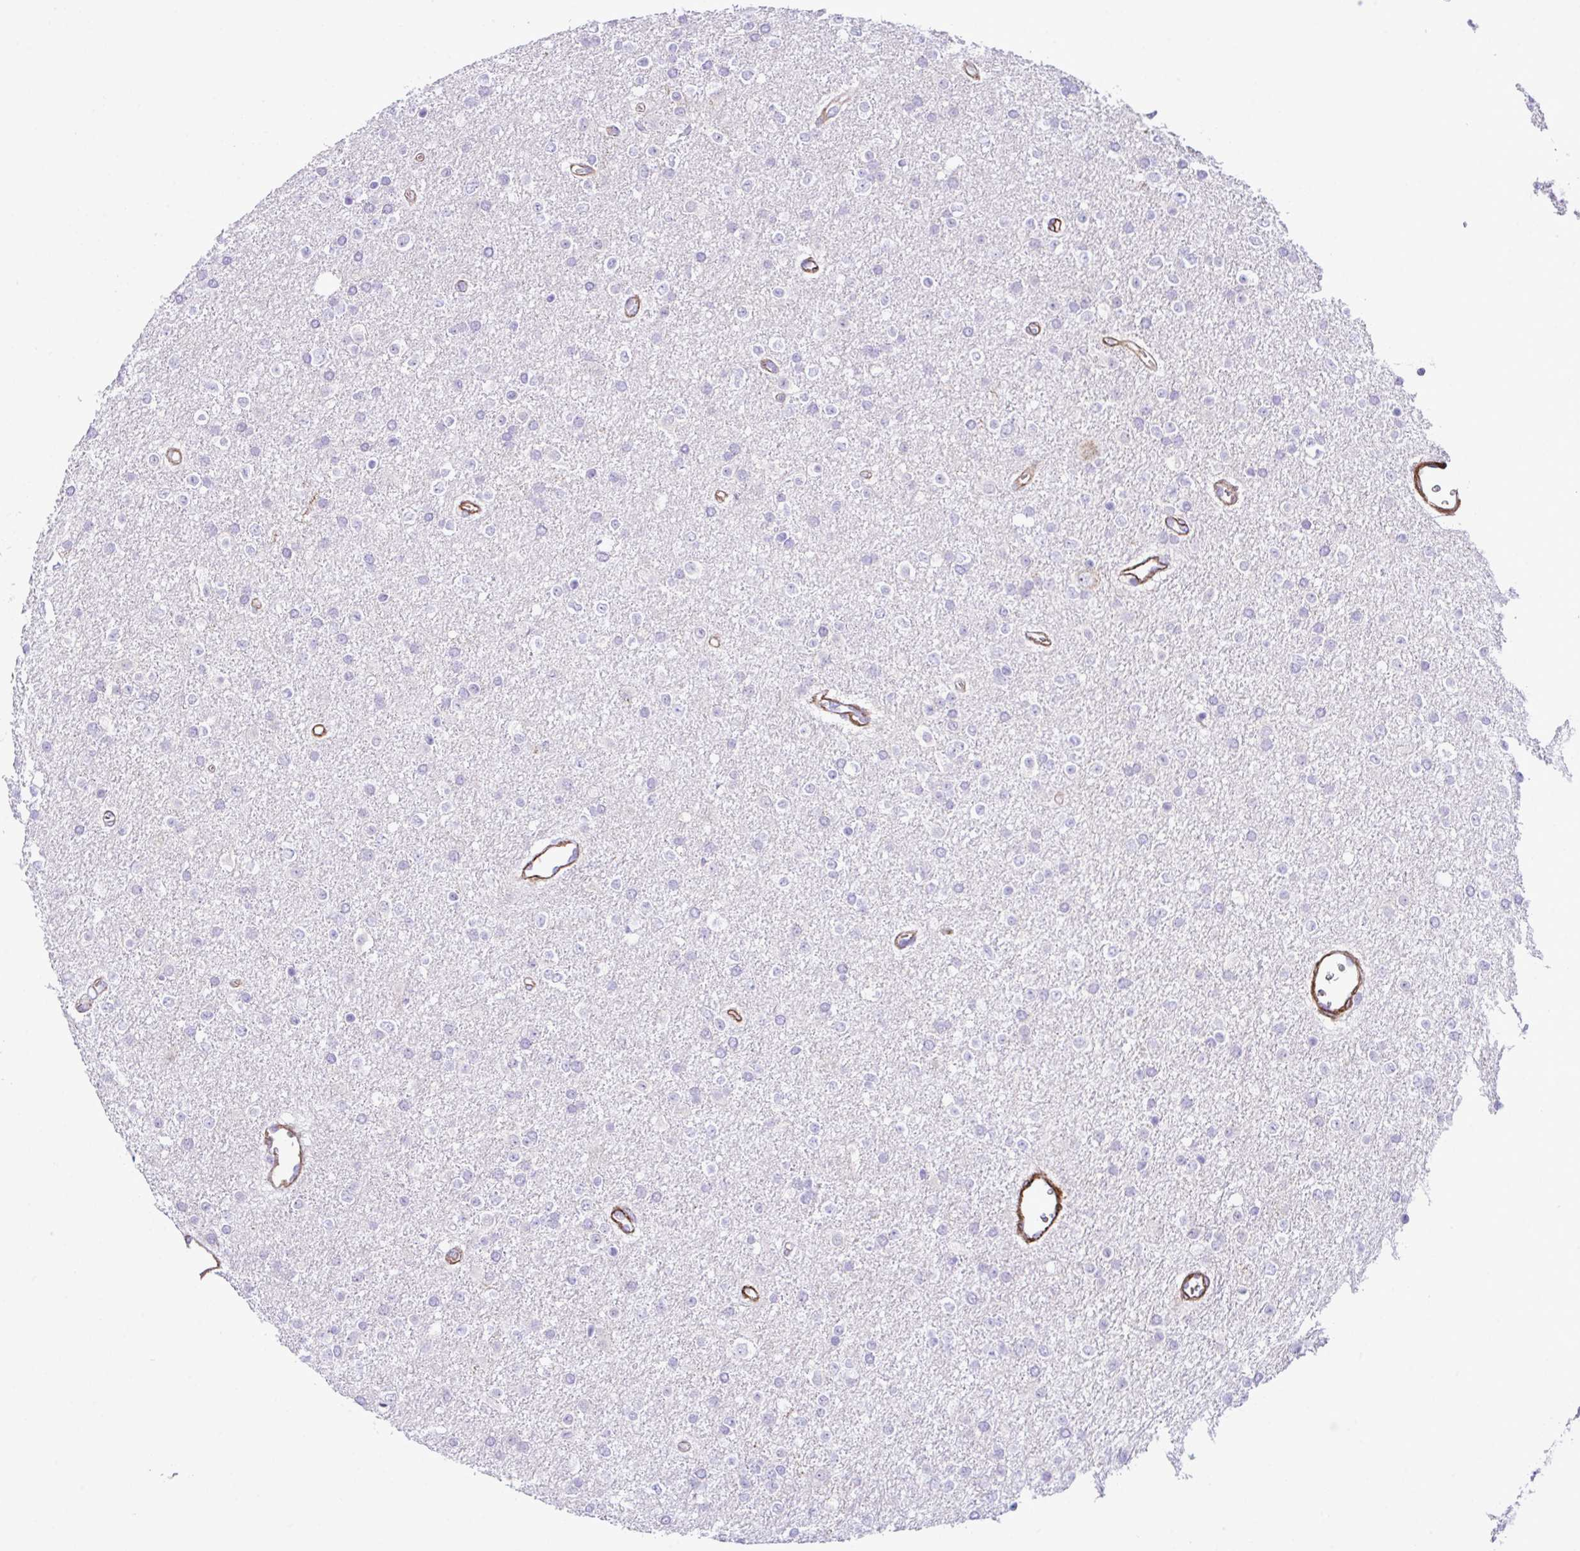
{"staining": {"intensity": "negative", "quantity": "none", "location": "none"}, "tissue": "glioma", "cell_type": "Tumor cells", "image_type": "cancer", "snomed": [{"axis": "morphology", "description": "Glioma, malignant, Low grade"}, {"axis": "topography", "description": "Brain"}], "caption": "Tumor cells are negative for brown protein staining in glioma. (Immunohistochemistry (ihc), brightfield microscopy, high magnification).", "gene": "SYNPO2L", "patient": {"sex": "female", "age": 34}}